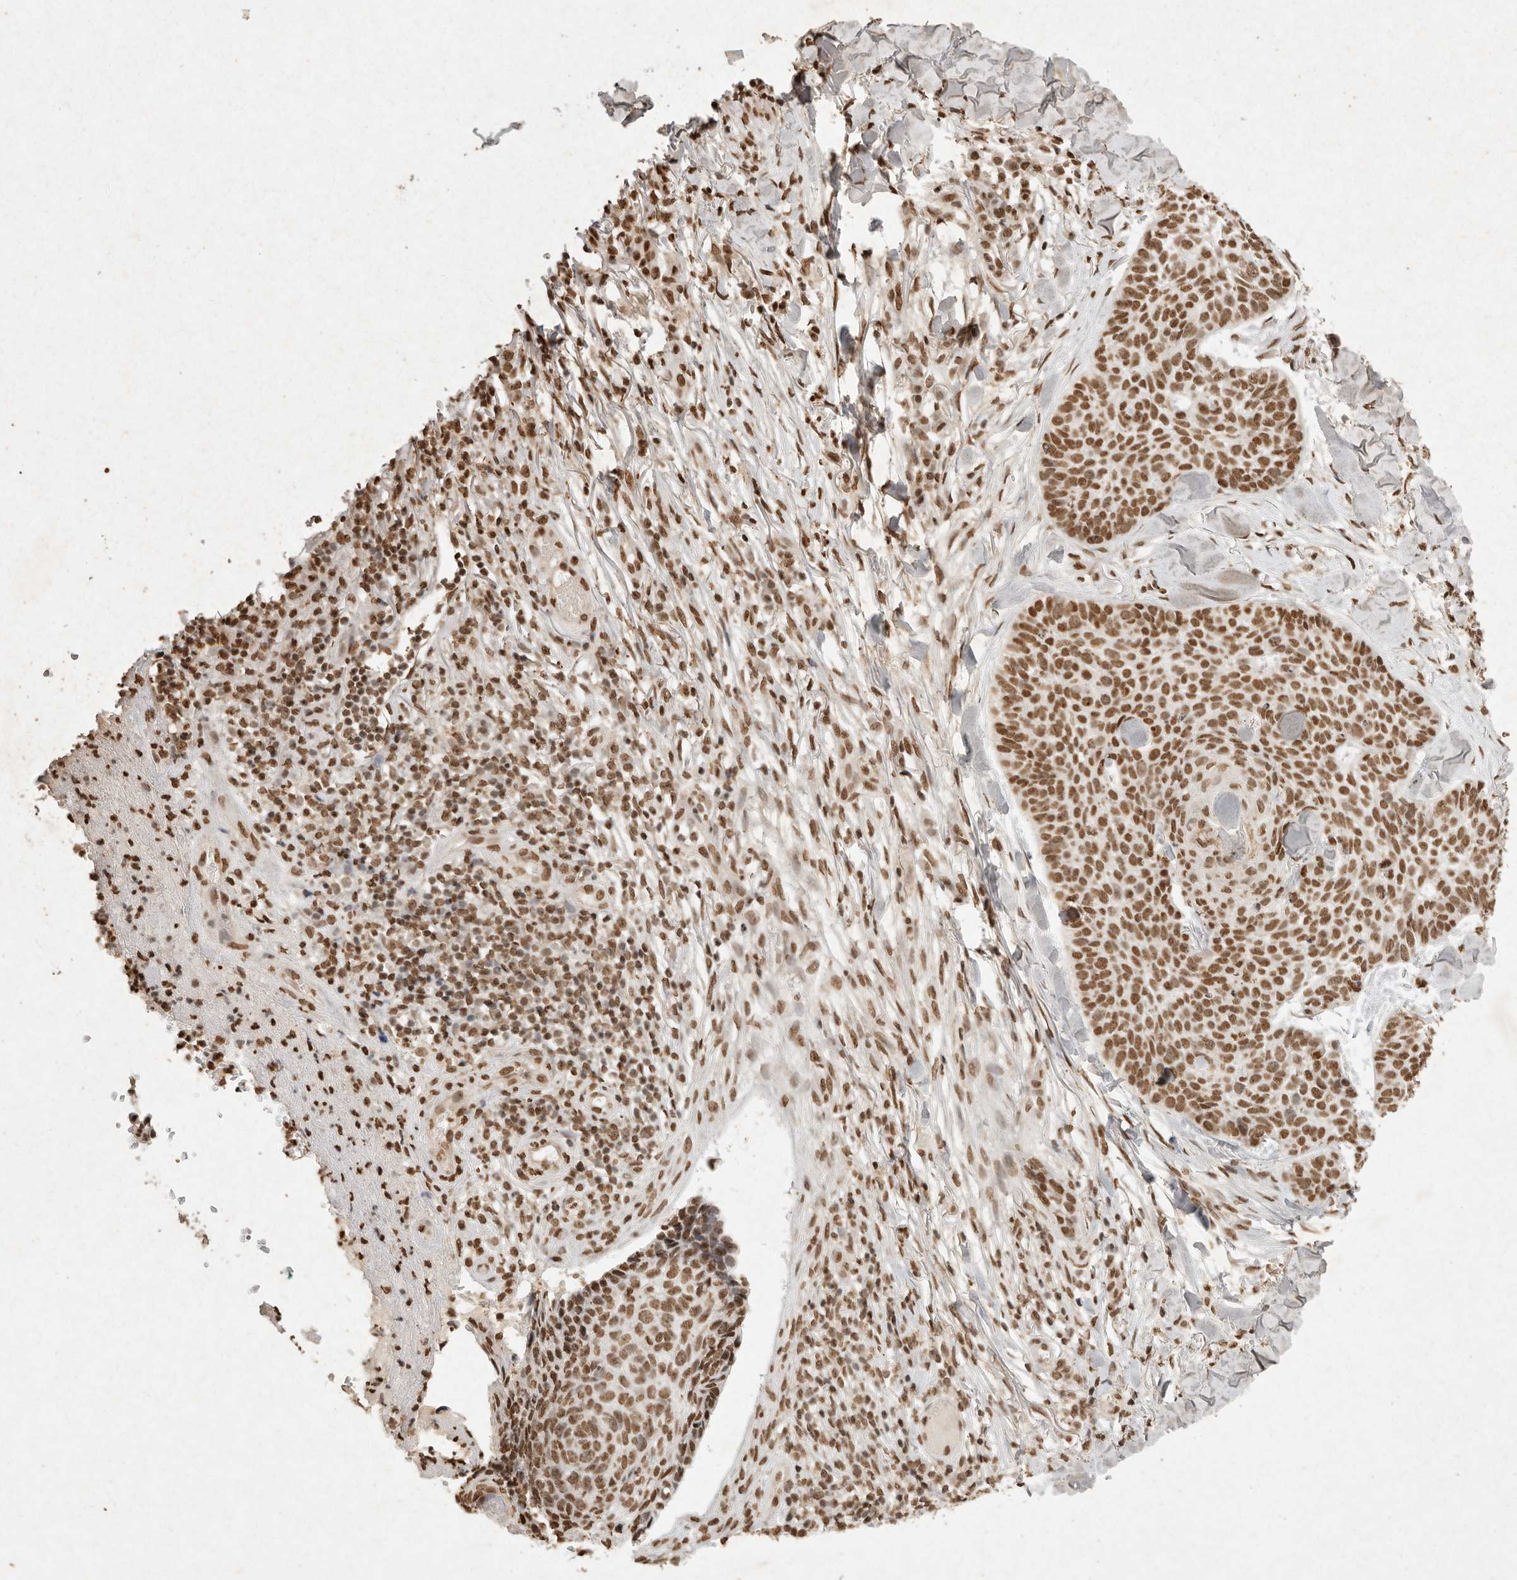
{"staining": {"intensity": "strong", "quantity": ">75%", "location": "nuclear"}, "tissue": "skin cancer", "cell_type": "Tumor cells", "image_type": "cancer", "snomed": [{"axis": "morphology", "description": "Normal tissue, NOS"}, {"axis": "morphology", "description": "Basal cell carcinoma"}, {"axis": "topography", "description": "Skin"}], "caption": "Protein analysis of basal cell carcinoma (skin) tissue displays strong nuclear expression in about >75% of tumor cells.", "gene": "NKX3-2", "patient": {"sex": "male", "age": 67}}